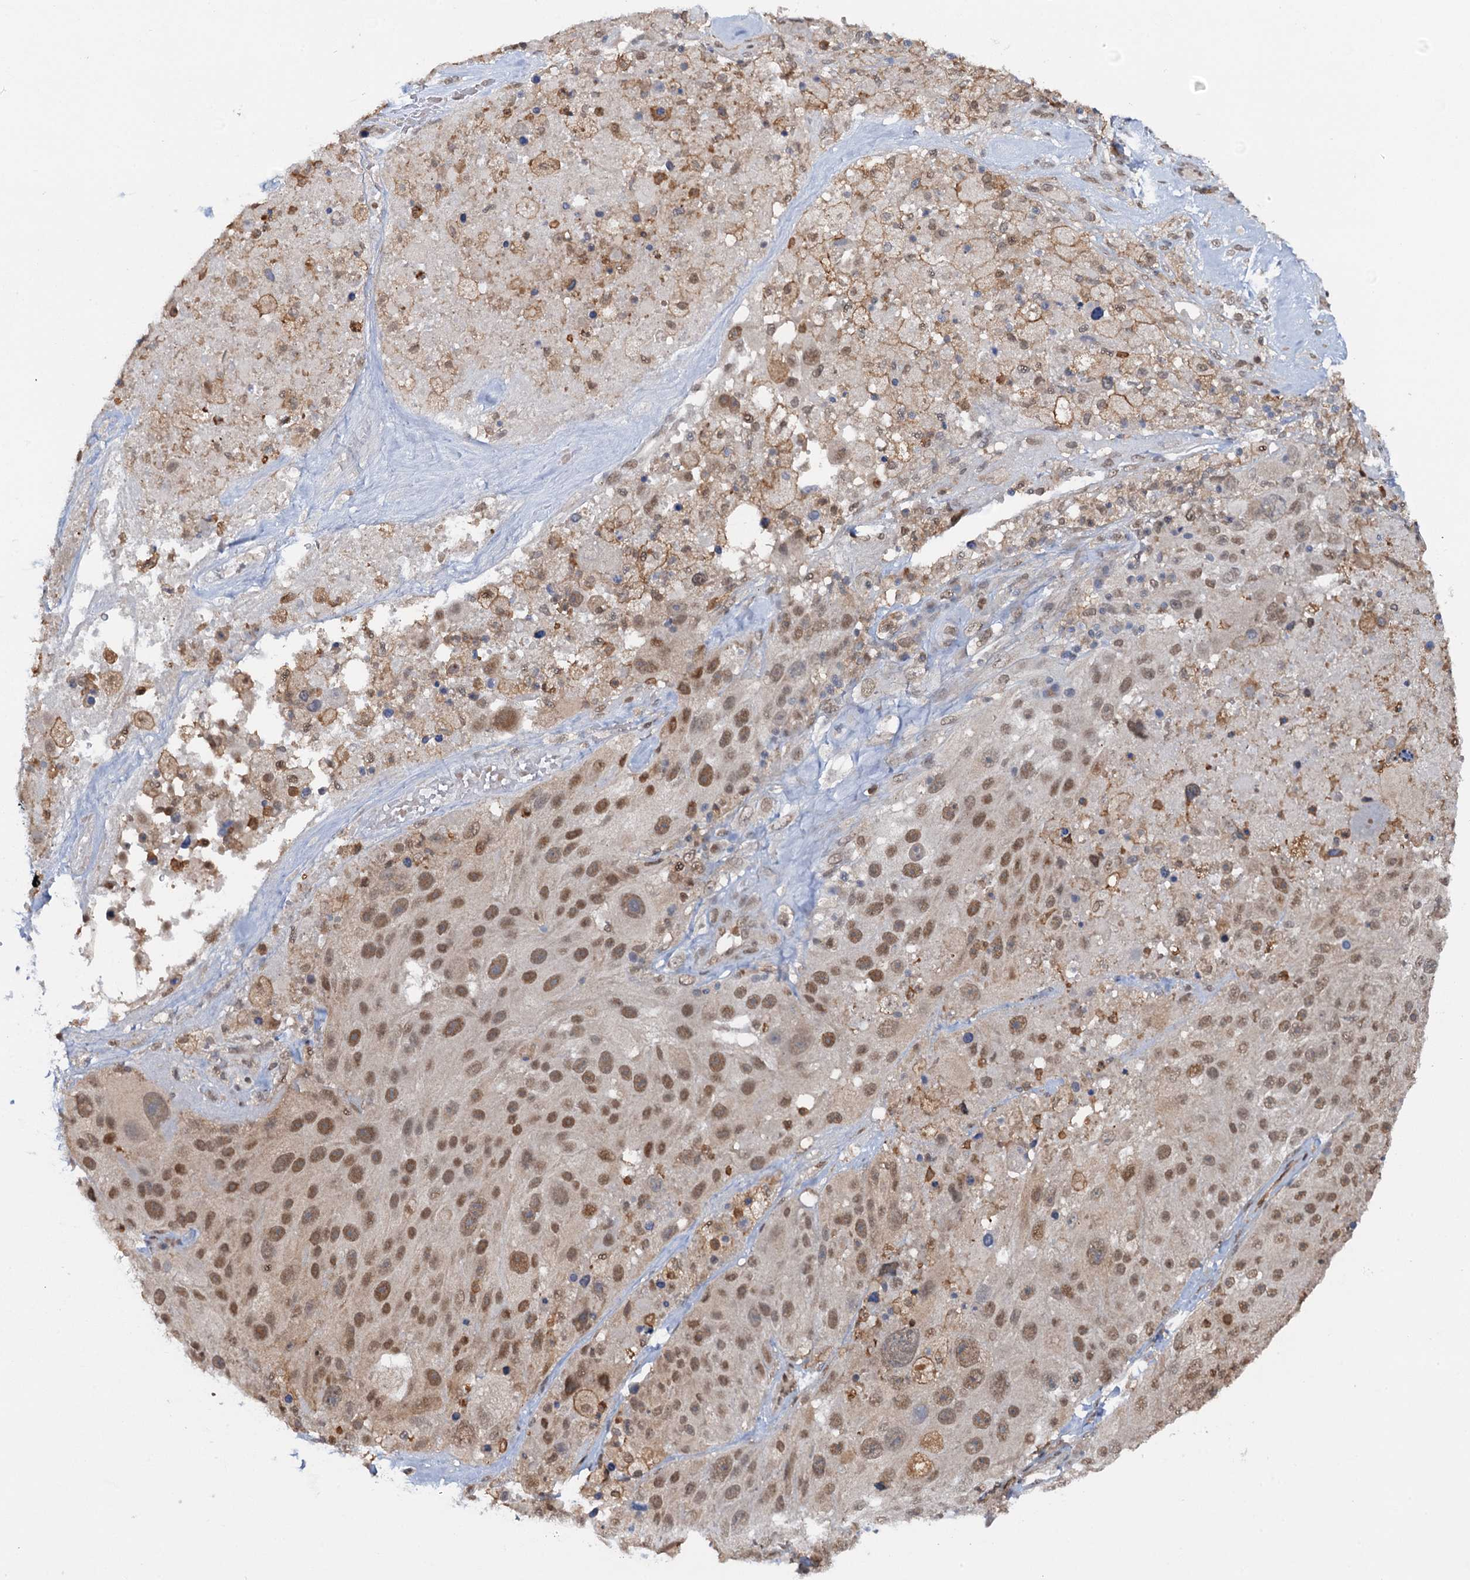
{"staining": {"intensity": "moderate", "quantity": ">75%", "location": "nuclear"}, "tissue": "melanoma", "cell_type": "Tumor cells", "image_type": "cancer", "snomed": [{"axis": "morphology", "description": "Malignant melanoma, Metastatic site"}, {"axis": "topography", "description": "Lymph node"}], "caption": "The photomicrograph reveals staining of melanoma, revealing moderate nuclear protein positivity (brown color) within tumor cells.", "gene": "ZNF609", "patient": {"sex": "male", "age": 62}}